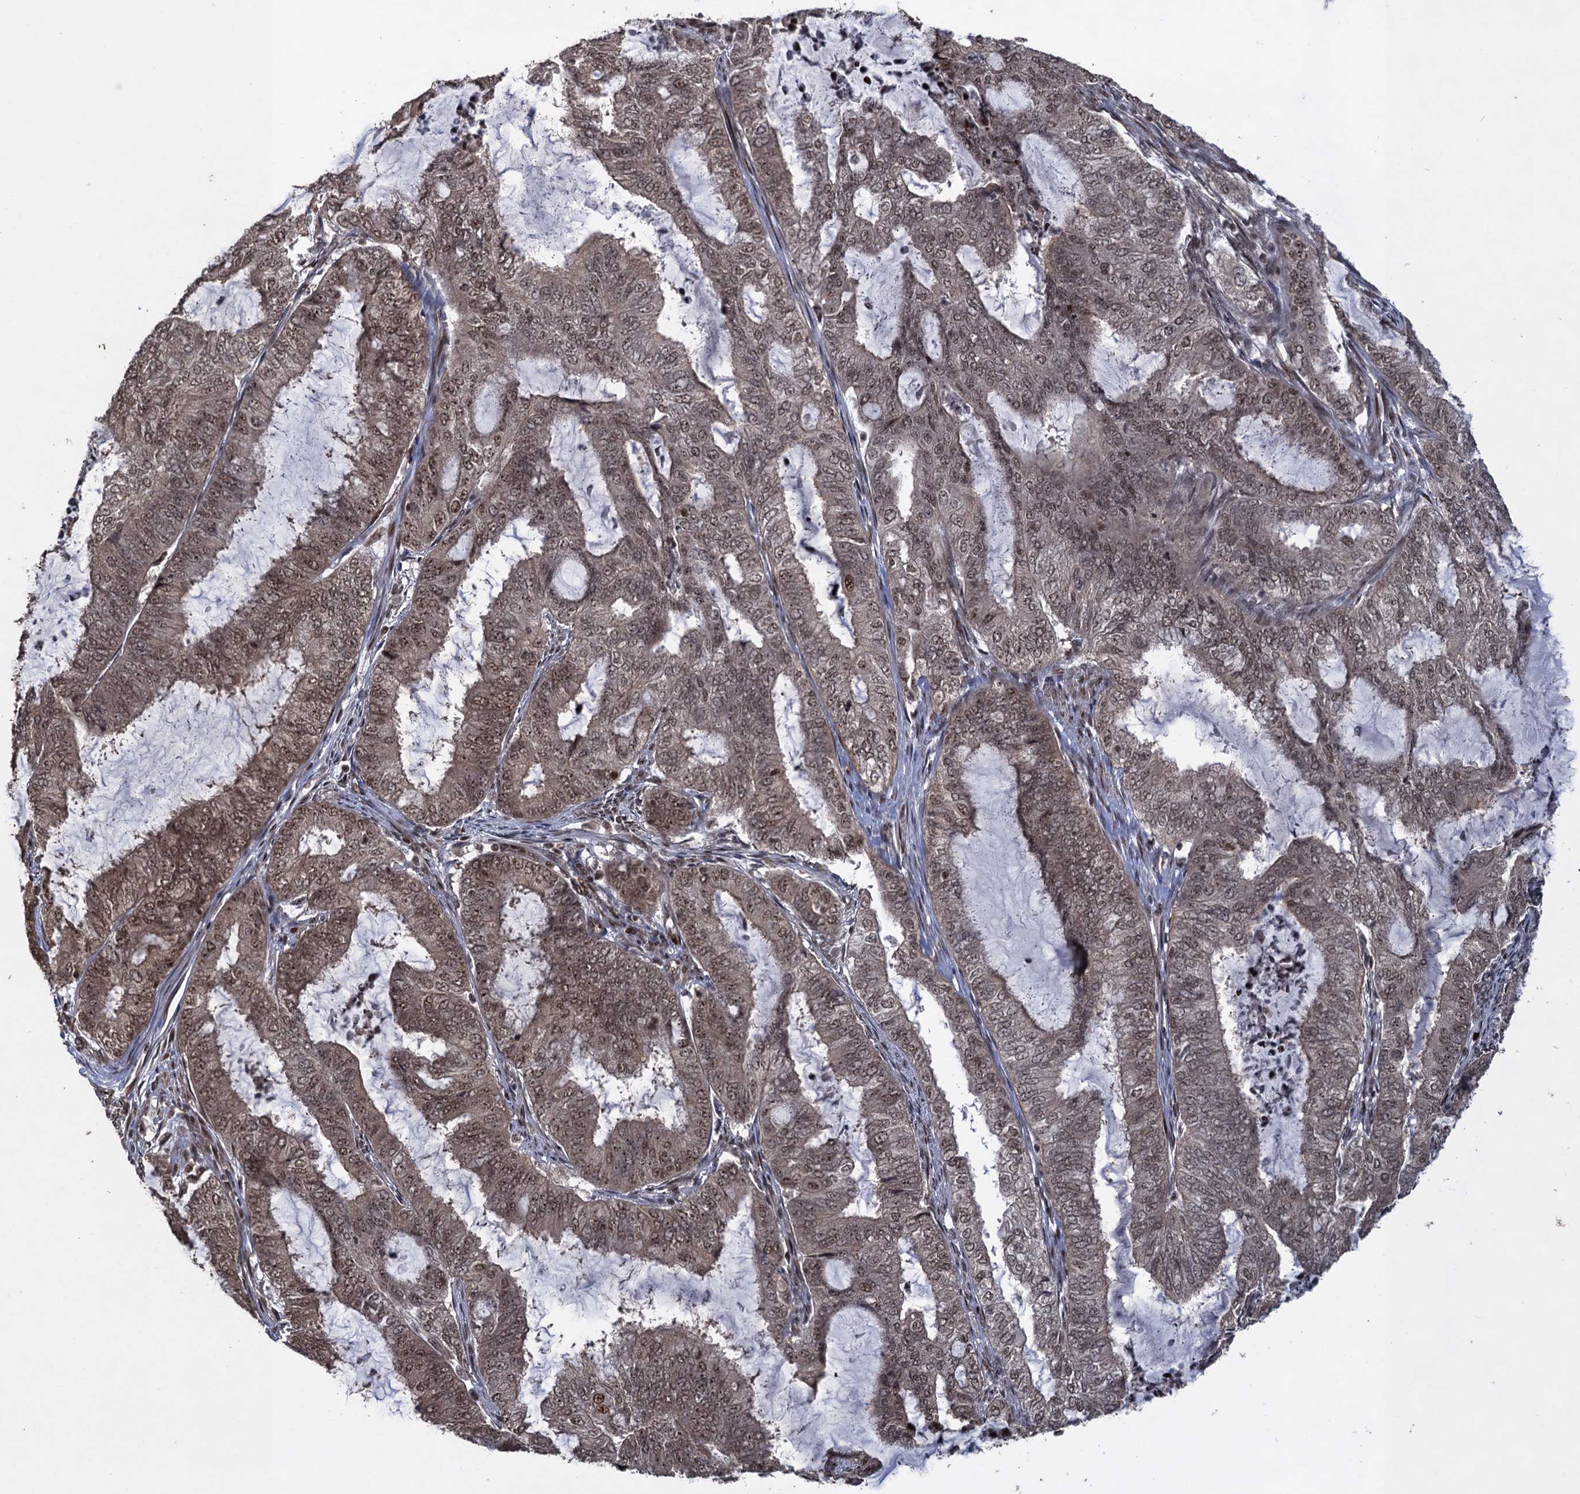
{"staining": {"intensity": "moderate", "quantity": "25%-75%", "location": "nuclear"}, "tissue": "endometrial cancer", "cell_type": "Tumor cells", "image_type": "cancer", "snomed": [{"axis": "morphology", "description": "Adenocarcinoma, NOS"}, {"axis": "topography", "description": "Endometrium"}], "caption": "Immunohistochemistry (IHC) (DAB) staining of human adenocarcinoma (endometrial) demonstrates moderate nuclear protein staining in approximately 25%-75% of tumor cells.", "gene": "ZNF169", "patient": {"sex": "female", "age": 51}}